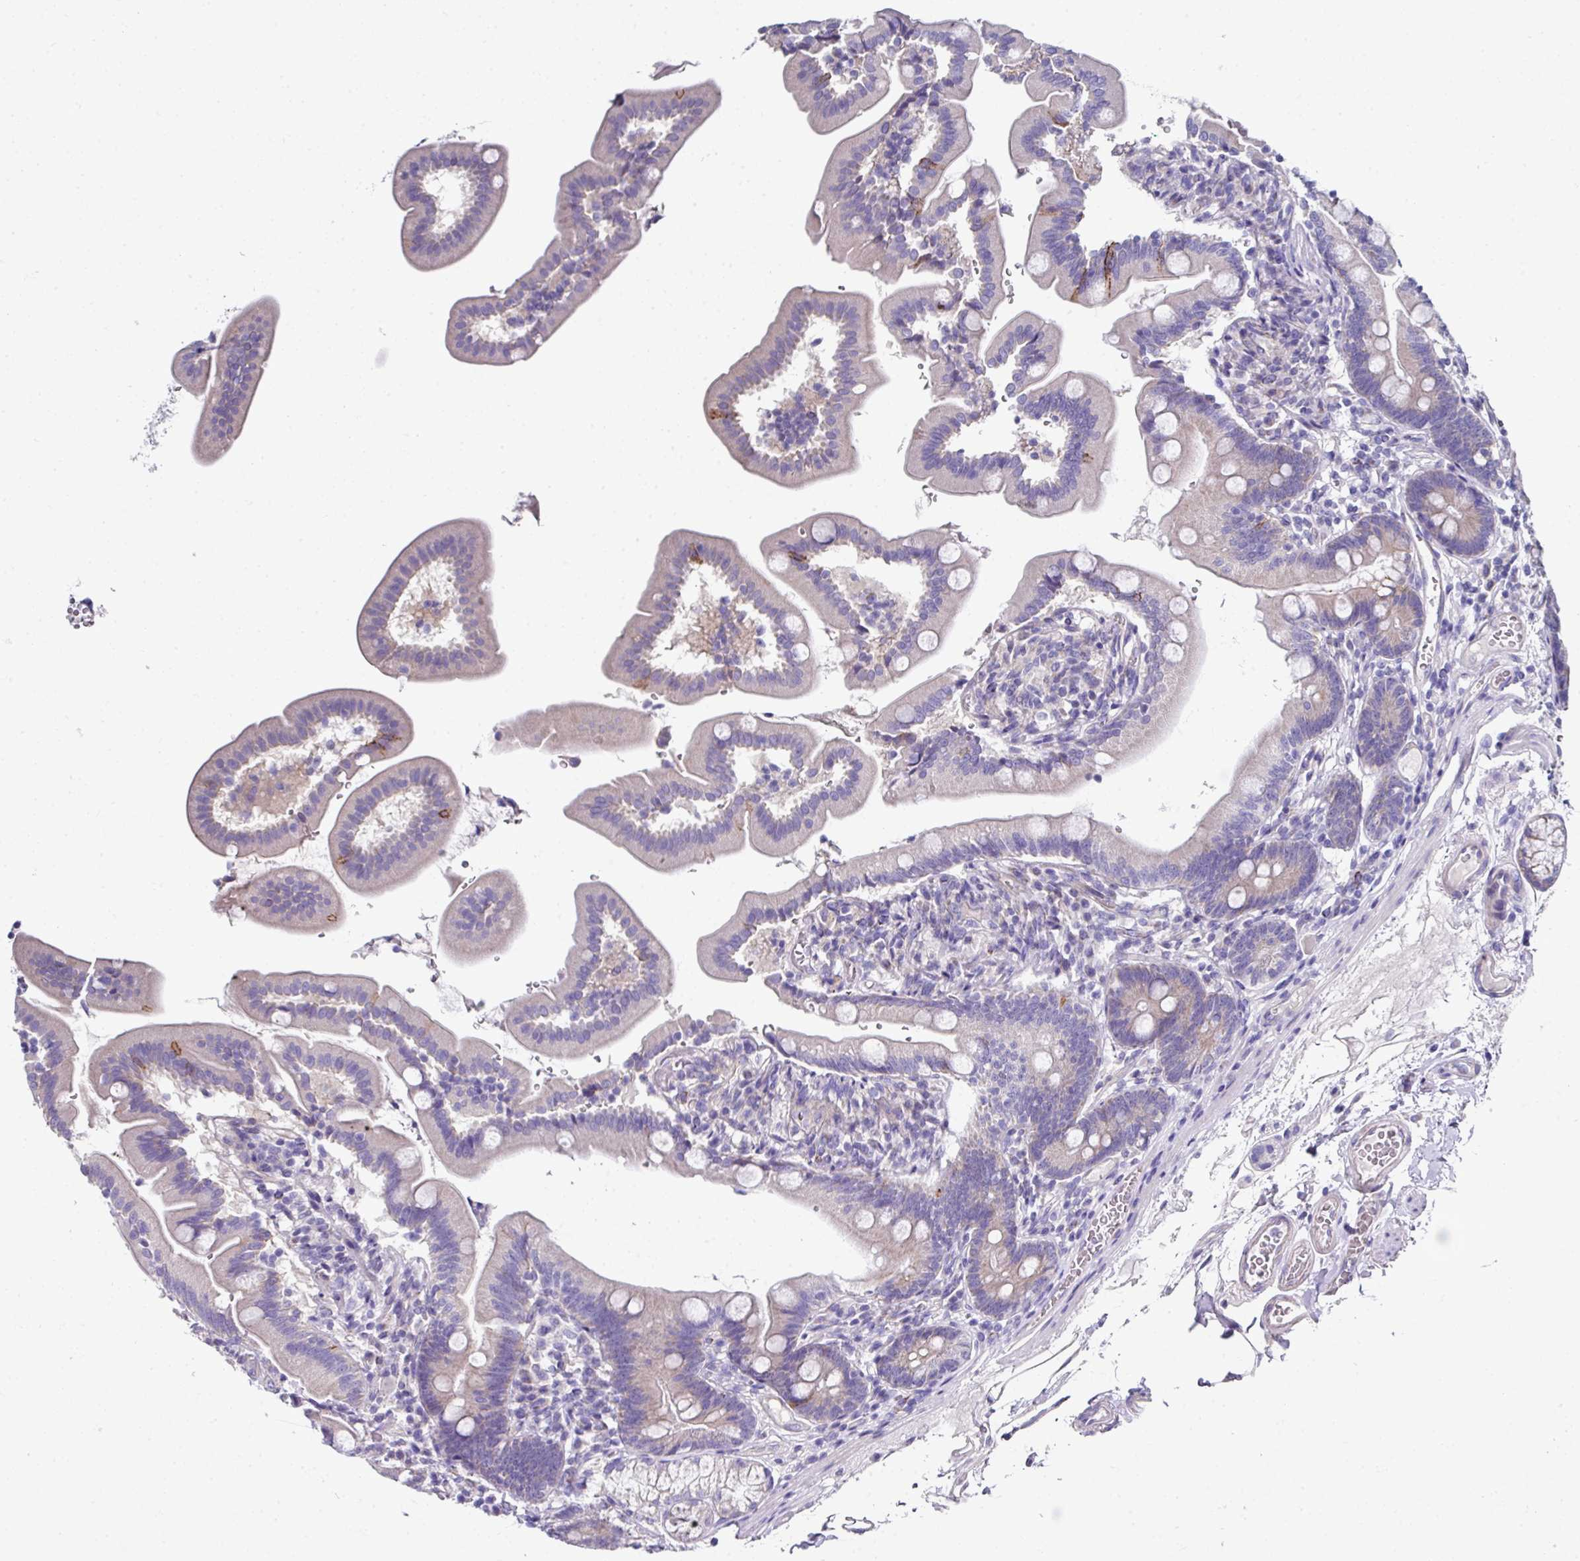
{"staining": {"intensity": "moderate", "quantity": "<25%", "location": "cytoplasmic/membranous"}, "tissue": "duodenum", "cell_type": "Glandular cells", "image_type": "normal", "snomed": [{"axis": "morphology", "description": "Normal tissue, NOS"}, {"axis": "topography", "description": "Duodenum"}], "caption": "Protein expression analysis of unremarkable human duodenum reveals moderate cytoplasmic/membranous positivity in approximately <25% of glandular cells. The protein is stained brown, and the nuclei are stained in blue (DAB (3,3'-diaminobenzidine) IHC with brightfield microscopy, high magnification).", "gene": "CLDN1", "patient": {"sex": "female", "age": 67}}